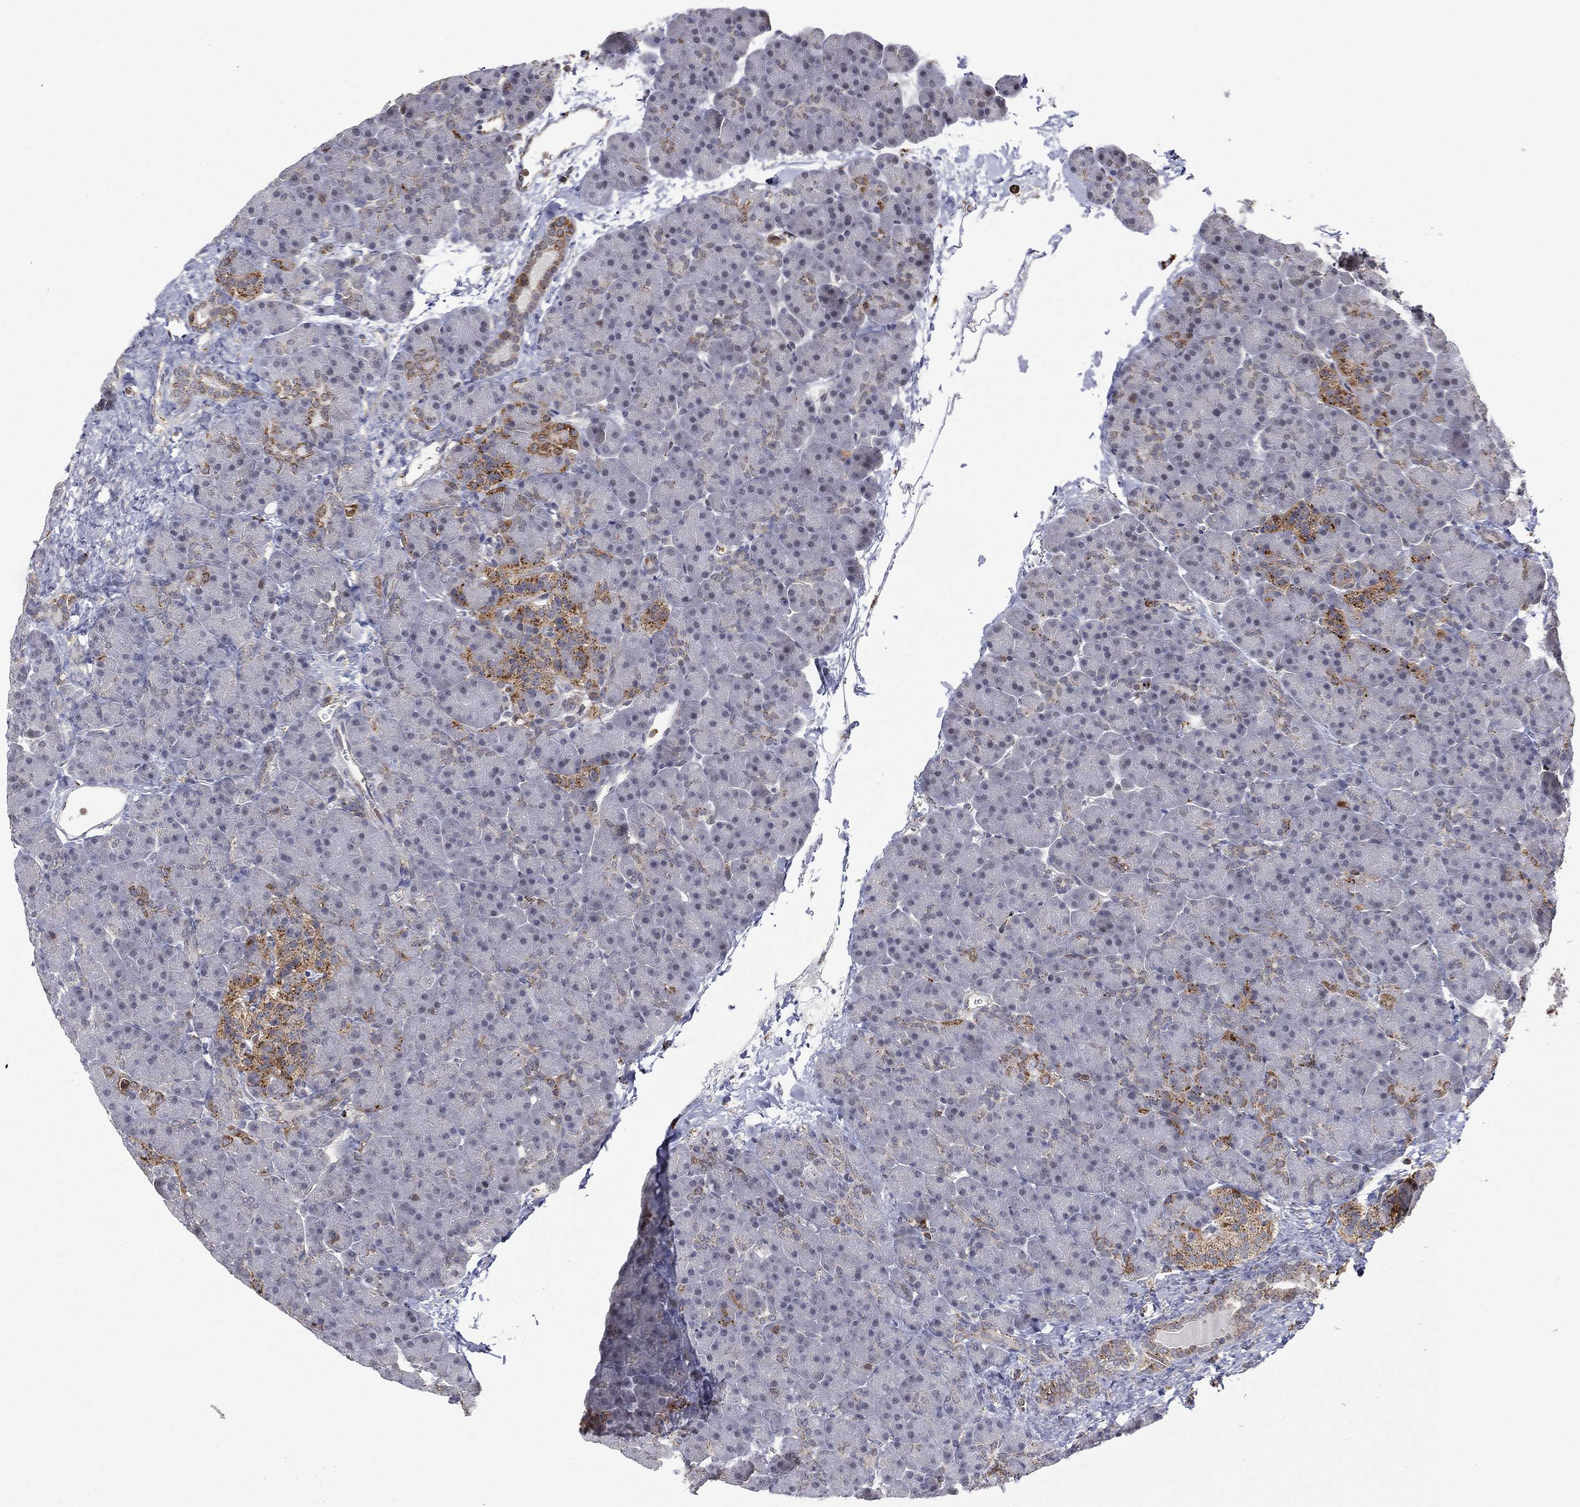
{"staining": {"intensity": "strong", "quantity": "<25%", "location": "cytoplasmic/membranous"}, "tissue": "pancreas", "cell_type": "Exocrine glandular cells", "image_type": "normal", "snomed": [{"axis": "morphology", "description": "Normal tissue, NOS"}, {"axis": "topography", "description": "Pancreas"}], "caption": "Immunohistochemical staining of normal human pancreas displays medium levels of strong cytoplasmic/membranous staining in approximately <25% of exocrine glandular cells. Immunohistochemistry (ihc) stains the protein of interest in brown and the nuclei are stained blue.", "gene": "RIN3", "patient": {"sex": "female", "age": 44}}